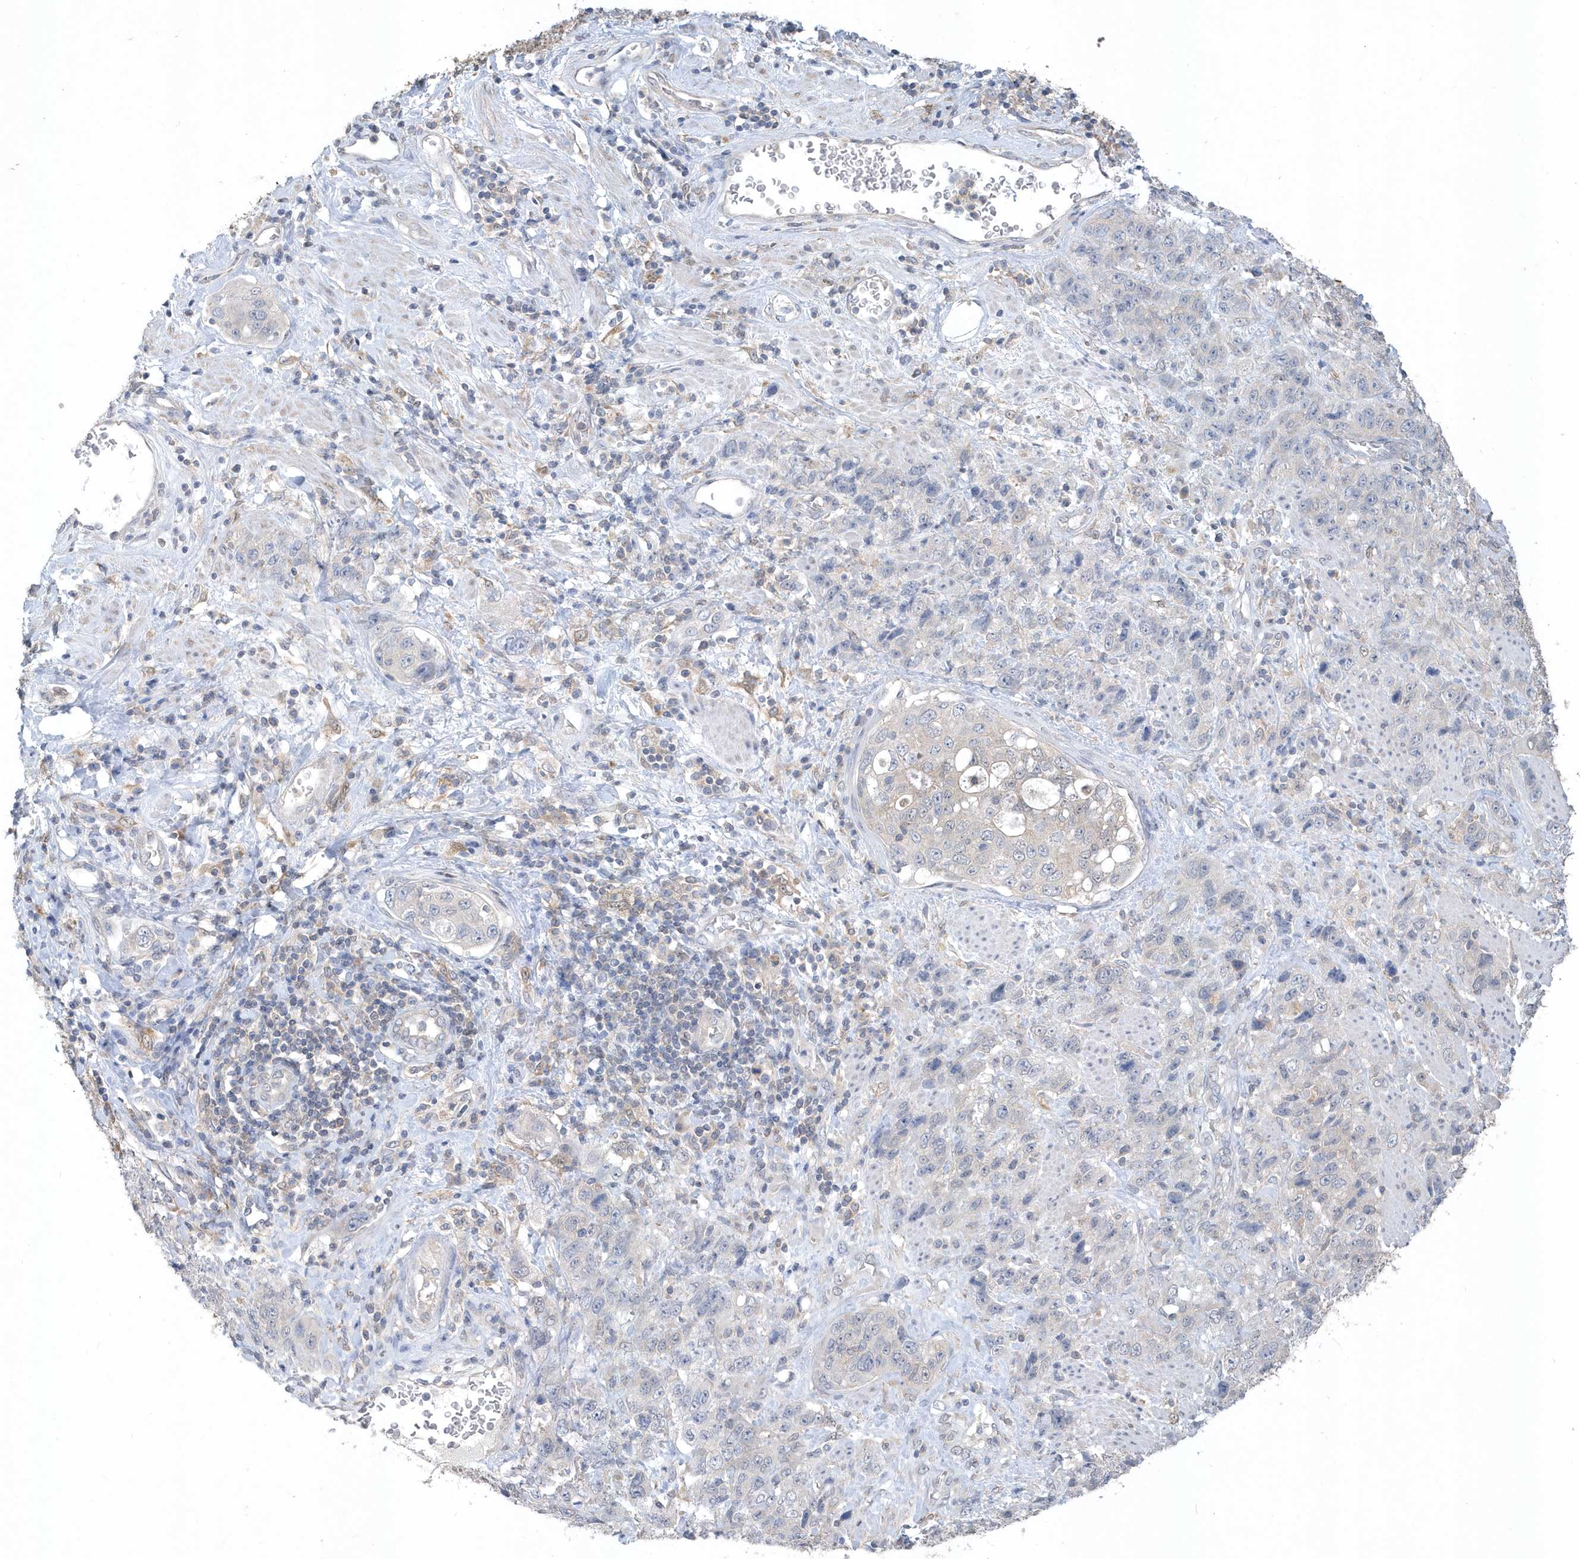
{"staining": {"intensity": "negative", "quantity": "none", "location": "none"}, "tissue": "stomach cancer", "cell_type": "Tumor cells", "image_type": "cancer", "snomed": [{"axis": "morphology", "description": "Adenocarcinoma, NOS"}, {"axis": "topography", "description": "Stomach"}], "caption": "Protein analysis of stomach cancer shows no significant staining in tumor cells.", "gene": "AKR7A2", "patient": {"sex": "male", "age": 48}}